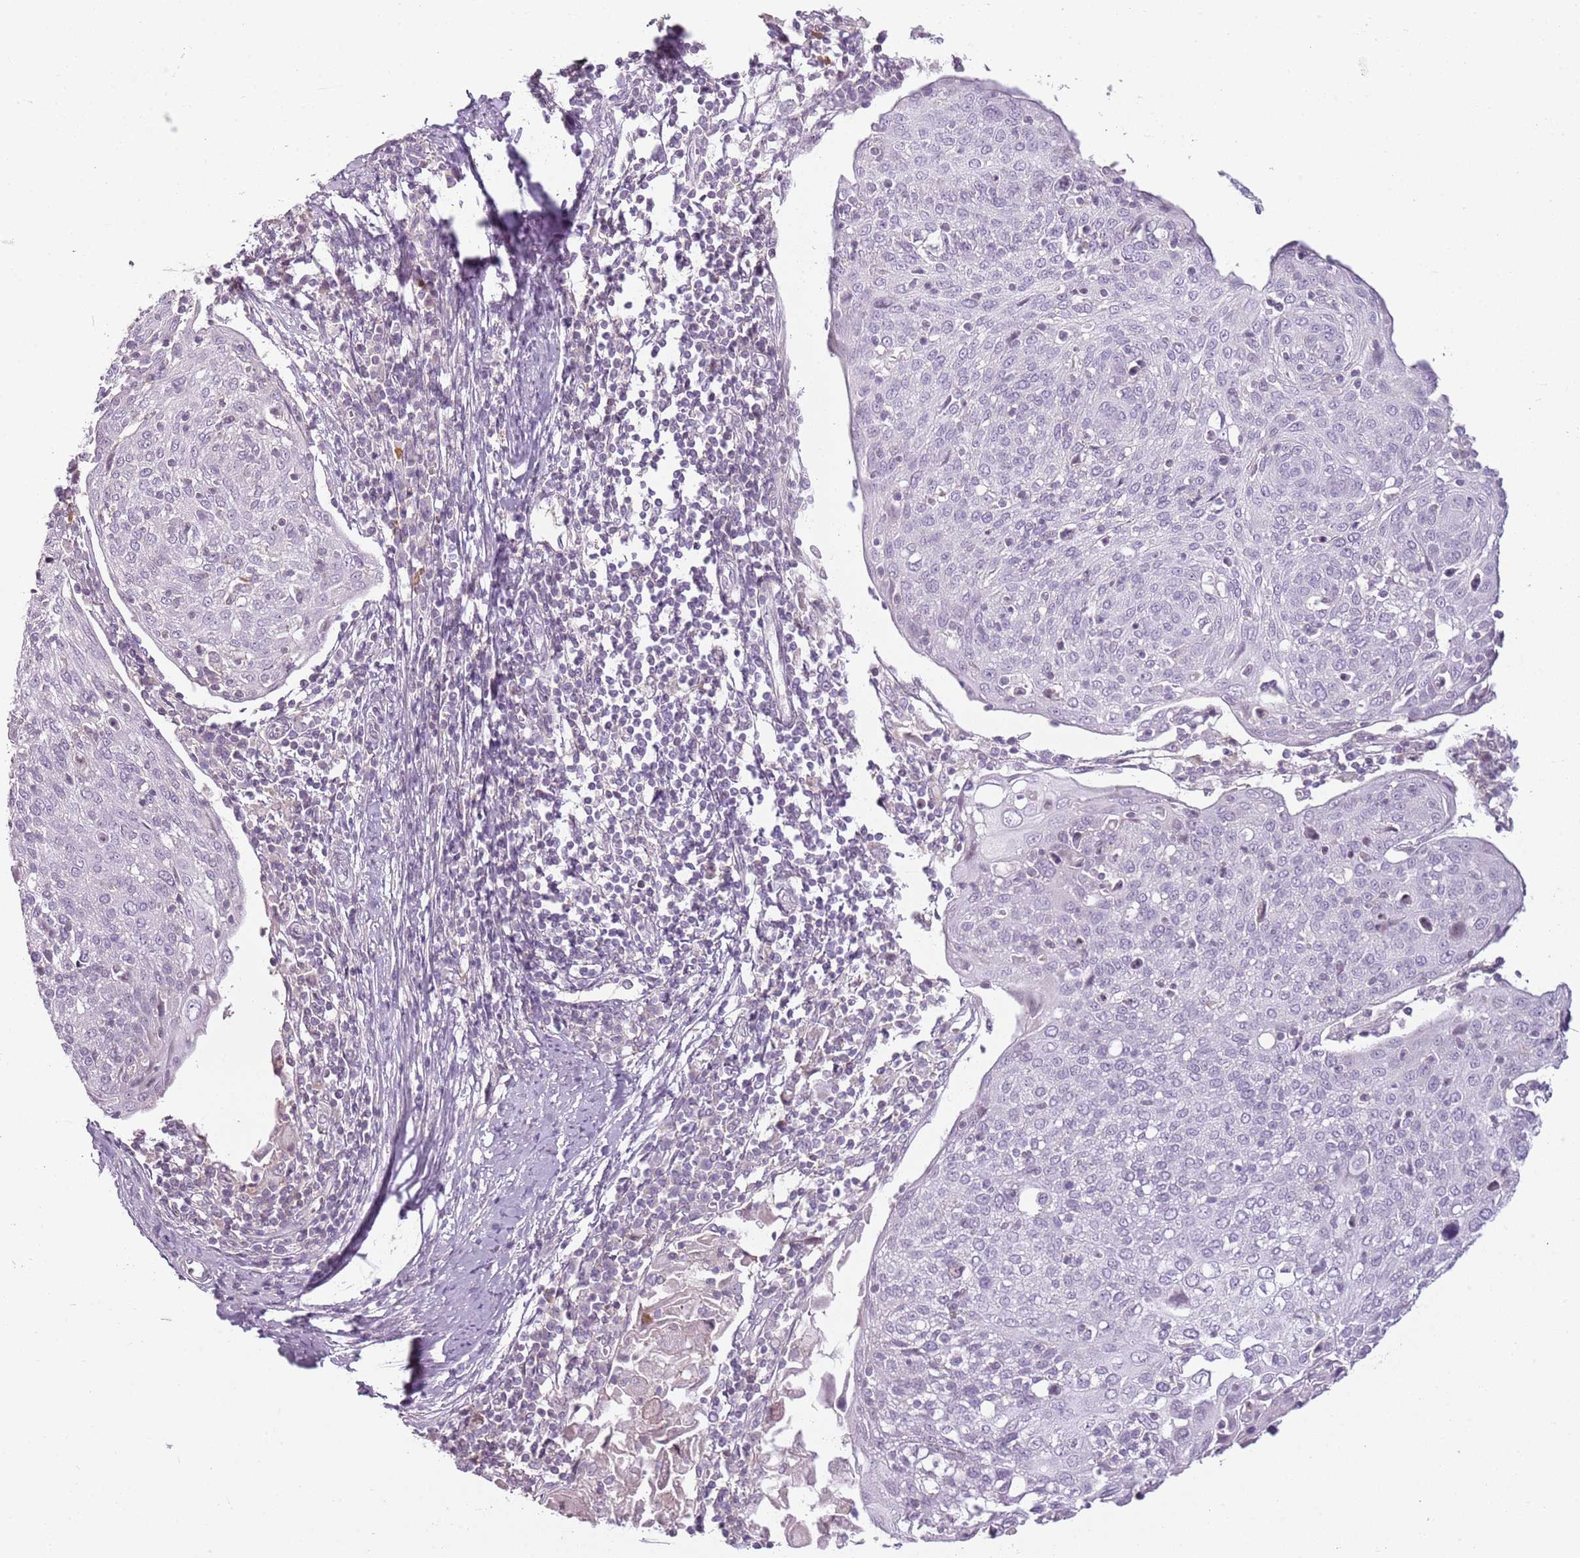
{"staining": {"intensity": "negative", "quantity": "none", "location": "none"}, "tissue": "cervical cancer", "cell_type": "Tumor cells", "image_type": "cancer", "snomed": [{"axis": "morphology", "description": "Squamous cell carcinoma, NOS"}, {"axis": "topography", "description": "Cervix"}], "caption": "Tumor cells are negative for brown protein staining in squamous cell carcinoma (cervical).", "gene": "DEFB116", "patient": {"sex": "female", "age": 67}}